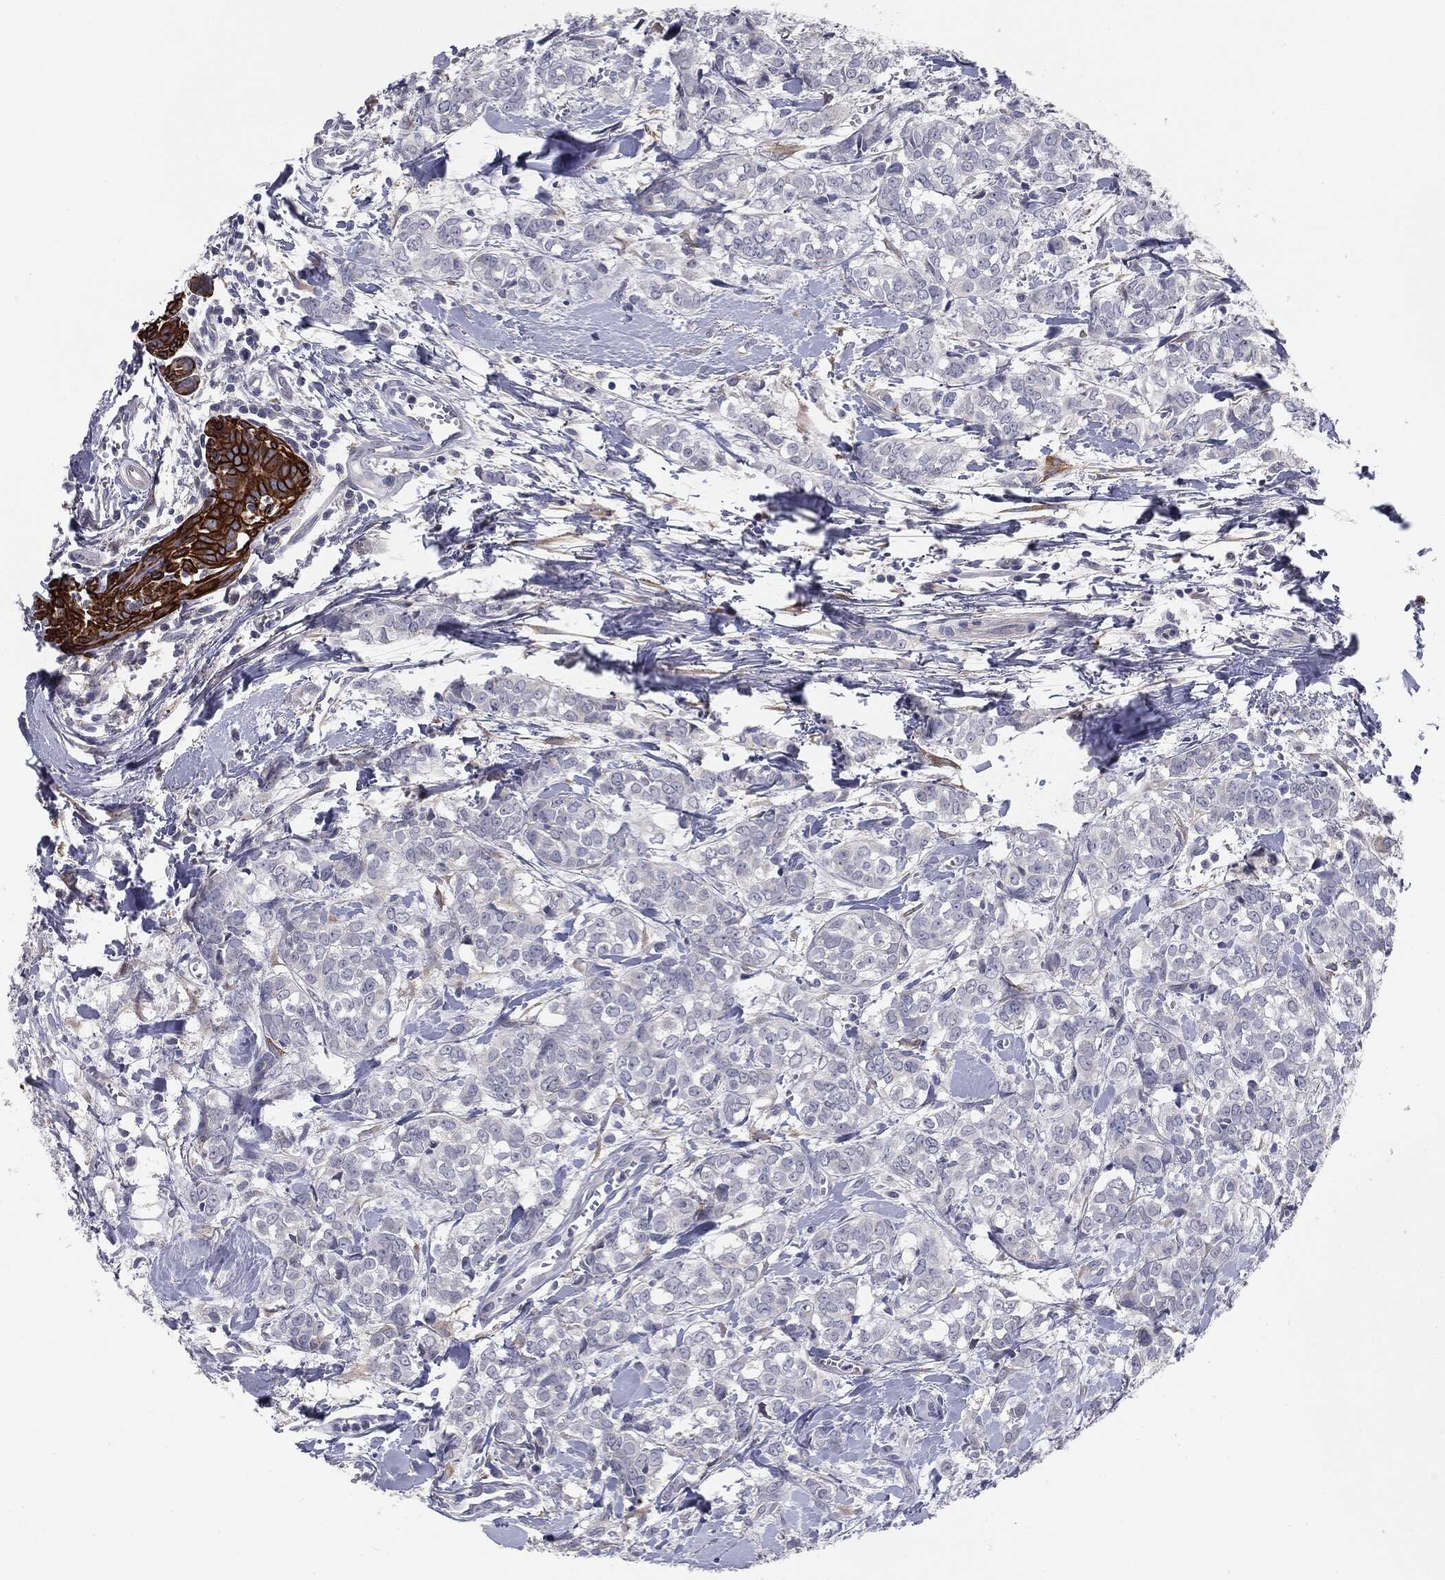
{"staining": {"intensity": "negative", "quantity": "none", "location": "none"}, "tissue": "breast cancer", "cell_type": "Tumor cells", "image_type": "cancer", "snomed": [{"axis": "morphology", "description": "Duct carcinoma"}, {"axis": "topography", "description": "Breast"}], "caption": "Immunohistochemistry (IHC) photomicrograph of neoplastic tissue: breast cancer stained with DAB exhibits no significant protein positivity in tumor cells.", "gene": "KRT5", "patient": {"sex": "female", "age": 61}}